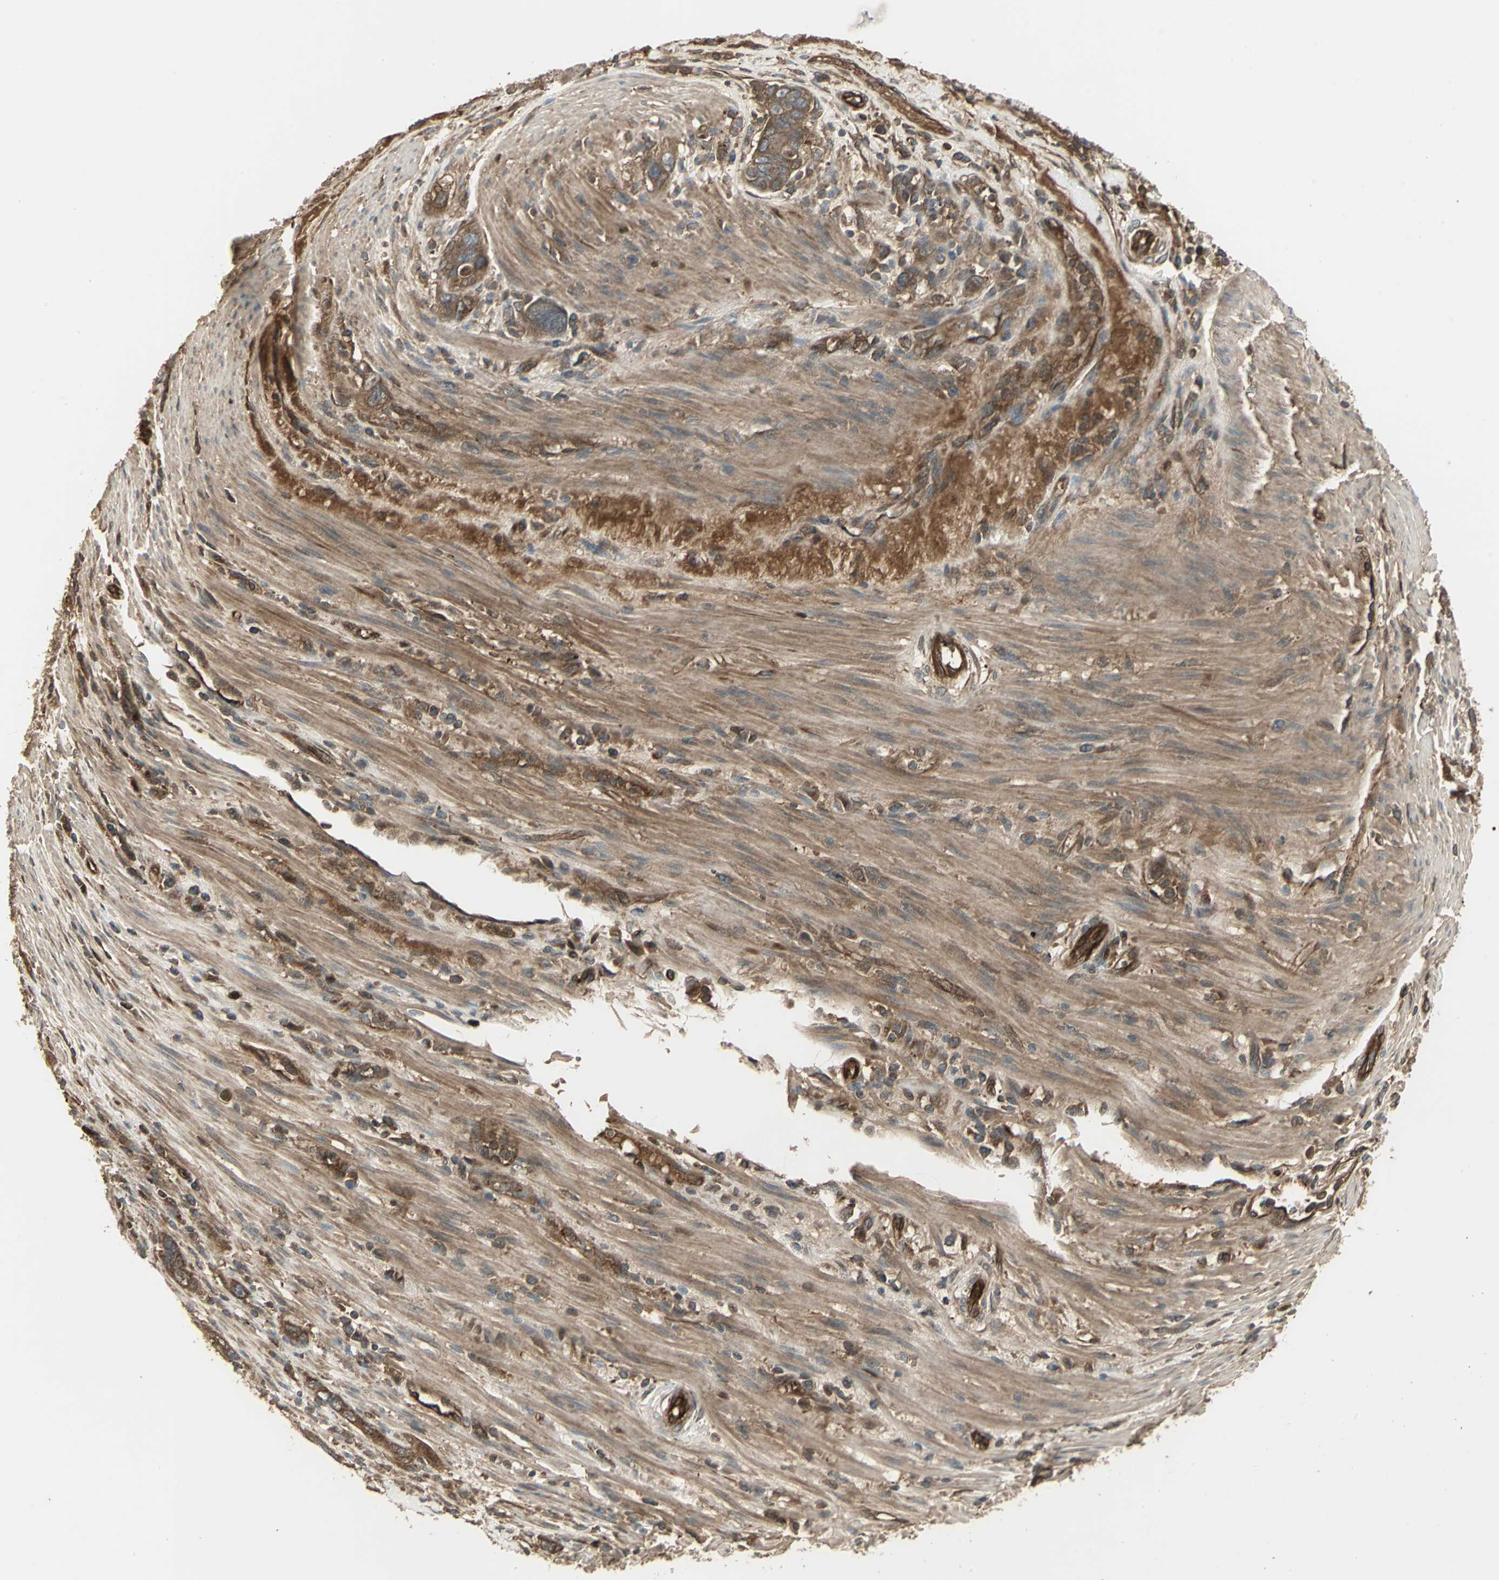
{"staining": {"intensity": "moderate", "quantity": ">75%", "location": "cytoplasmic/membranous"}, "tissue": "pancreatic cancer", "cell_type": "Tumor cells", "image_type": "cancer", "snomed": [{"axis": "morphology", "description": "Adenocarcinoma, NOS"}, {"axis": "topography", "description": "Pancreas"}], "caption": "Immunohistochemical staining of human adenocarcinoma (pancreatic) shows moderate cytoplasmic/membranous protein expression in about >75% of tumor cells. (DAB (3,3'-diaminobenzidine) IHC with brightfield microscopy, high magnification).", "gene": "PRXL2B", "patient": {"sex": "female", "age": 71}}